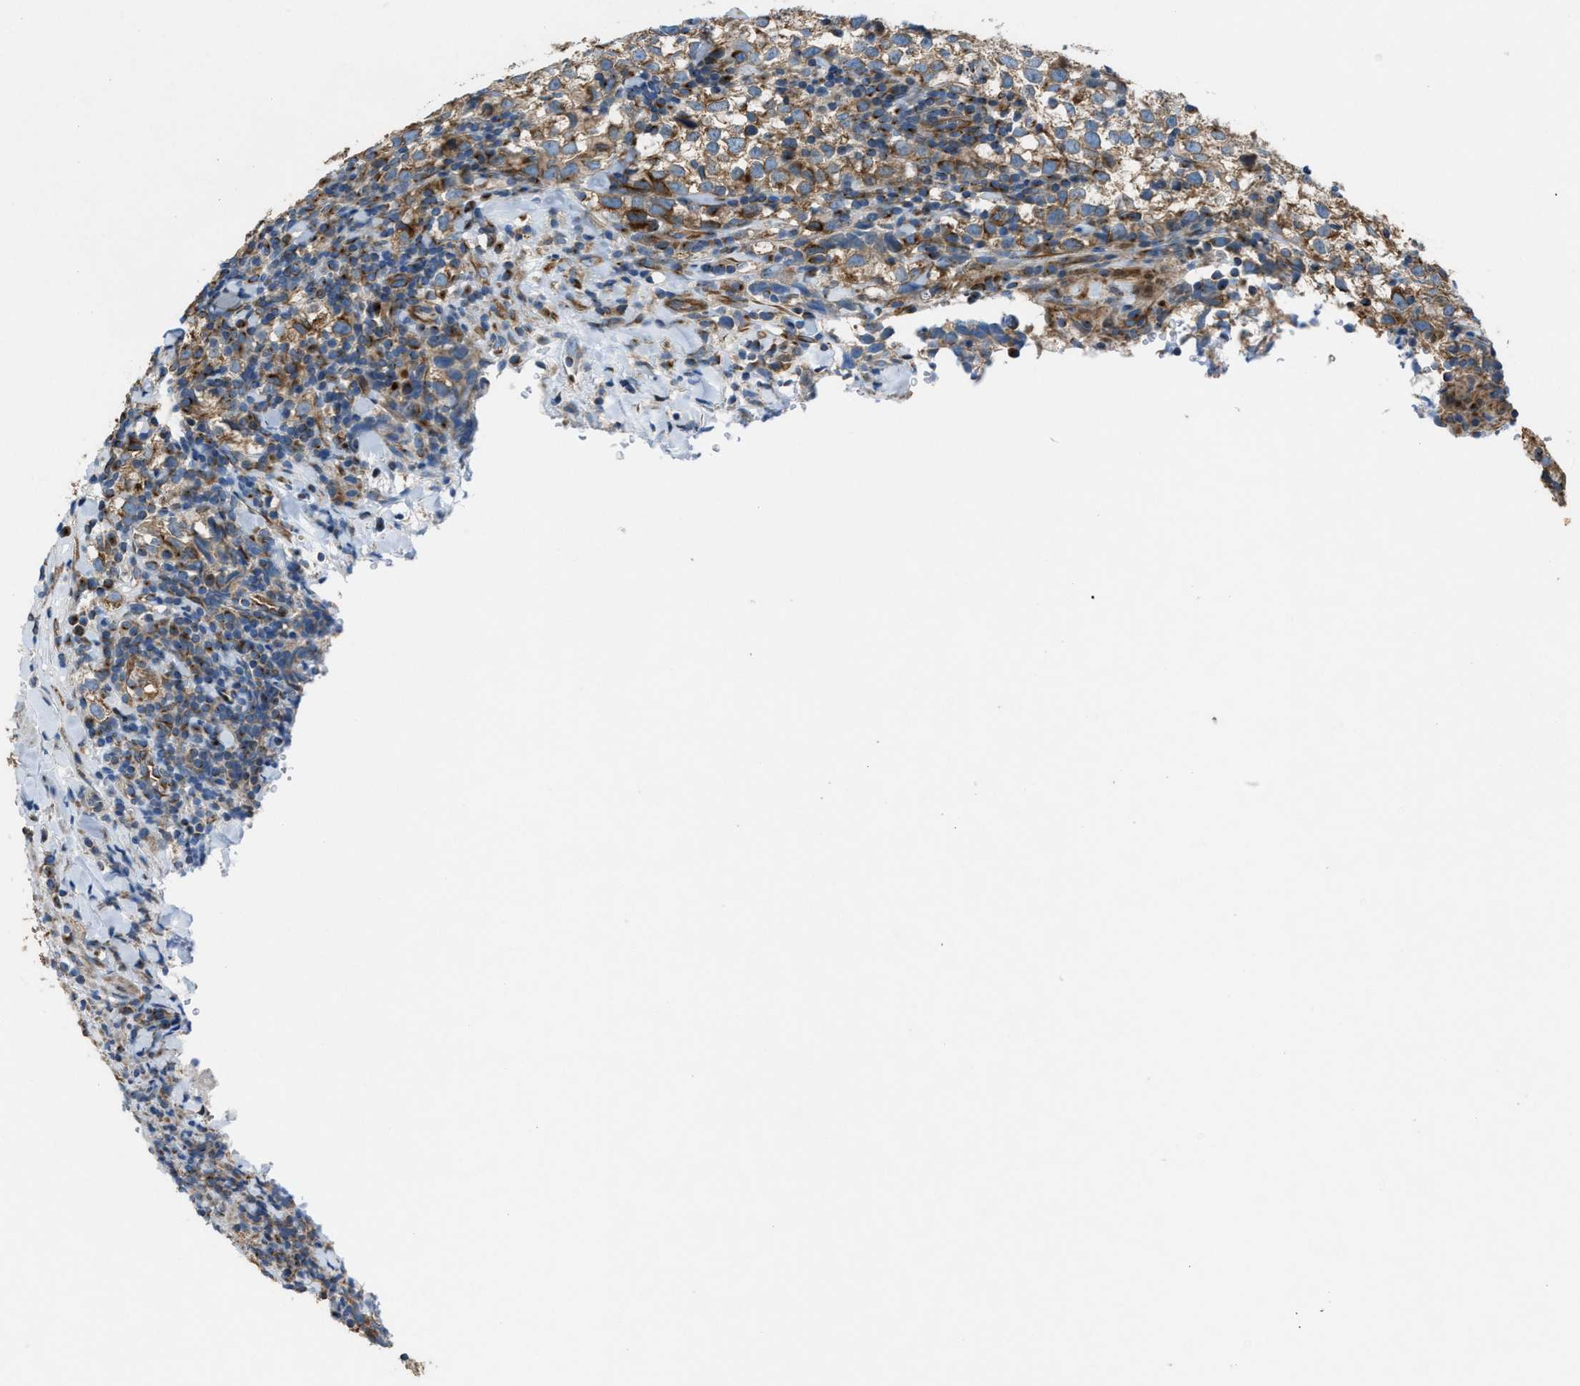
{"staining": {"intensity": "moderate", "quantity": ">75%", "location": "cytoplasmic/membranous"}, "tissue": "testis cancer", "cell_type": "Tumor cells", "image_type": "cancer", "snomed": [{"axis": "morphology", "description": "Seminoma, NOS"}, {"axis": "morphology", "description": "Carcinoma, Embryonal, NOS"}, {"axis": "topography", "description": "Testis"}], "caption": "This histopathology image exhibits testis cancer (seminoma) stained with IHC to label a protein in brown. The cytoplasmic/membranous of tumor cells show moderate positivity for the protein. Nuclei are counter-stained blue.", "gene": "SLC25A11", "patient": {"sex": "male", "age": 36}}